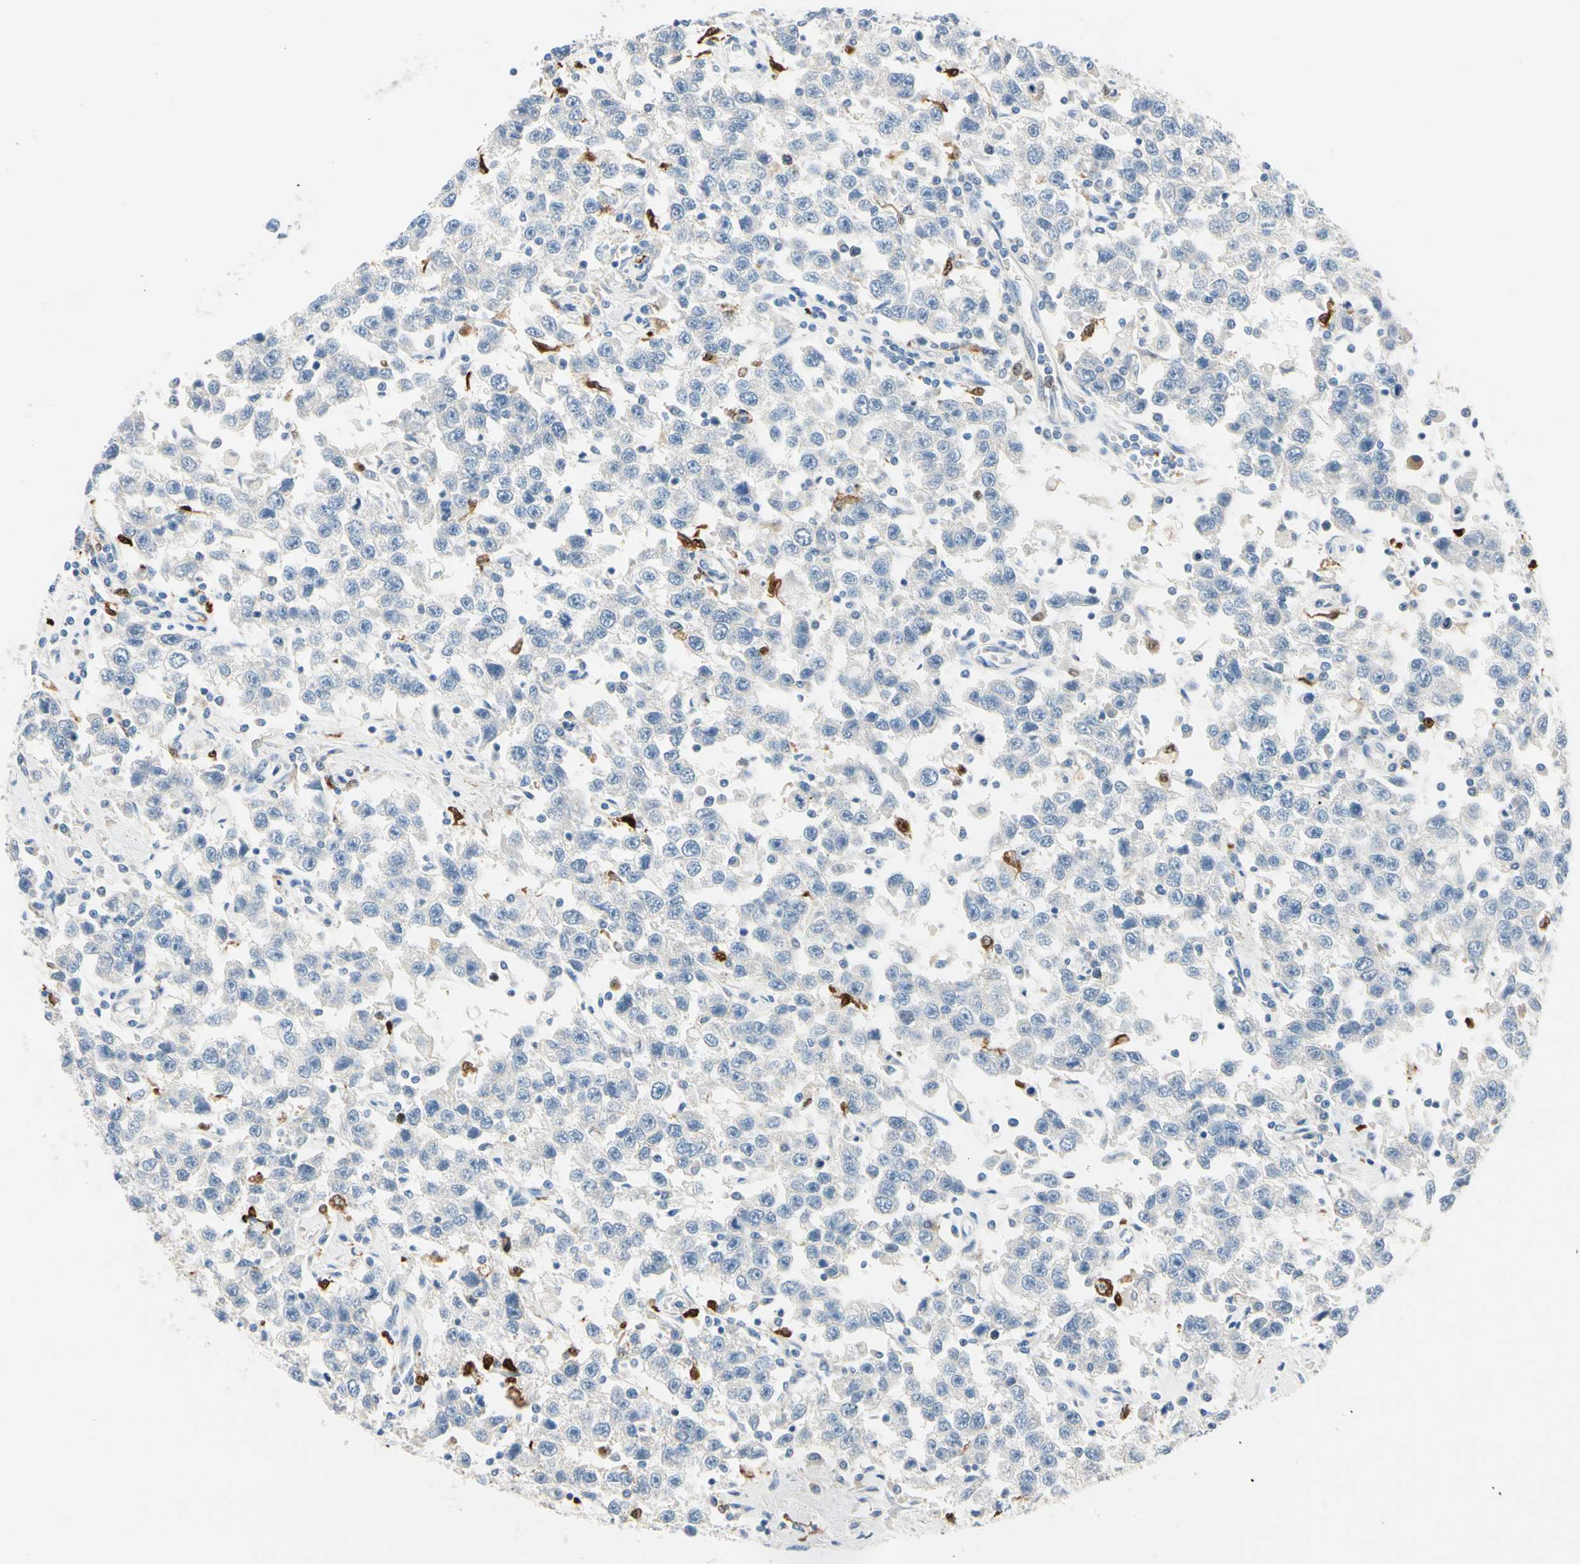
{"staining": {"intensity": "negative", "quantity": "none", "location": "none"}, "tissue": "testis cancer", "cell_type": "Tumor cells", "image_type": "cancer", "snomed": [{"axis": "morphology", "description": "Seminoma, NOS"}, {"axis": "topography", "description": "Testis"}], "caption": "The image shows no significant staining in tumor cells of testis cancer (seminoma).", "gene": "TRAF5", "patient": {"sex": "male", "age": 41}}